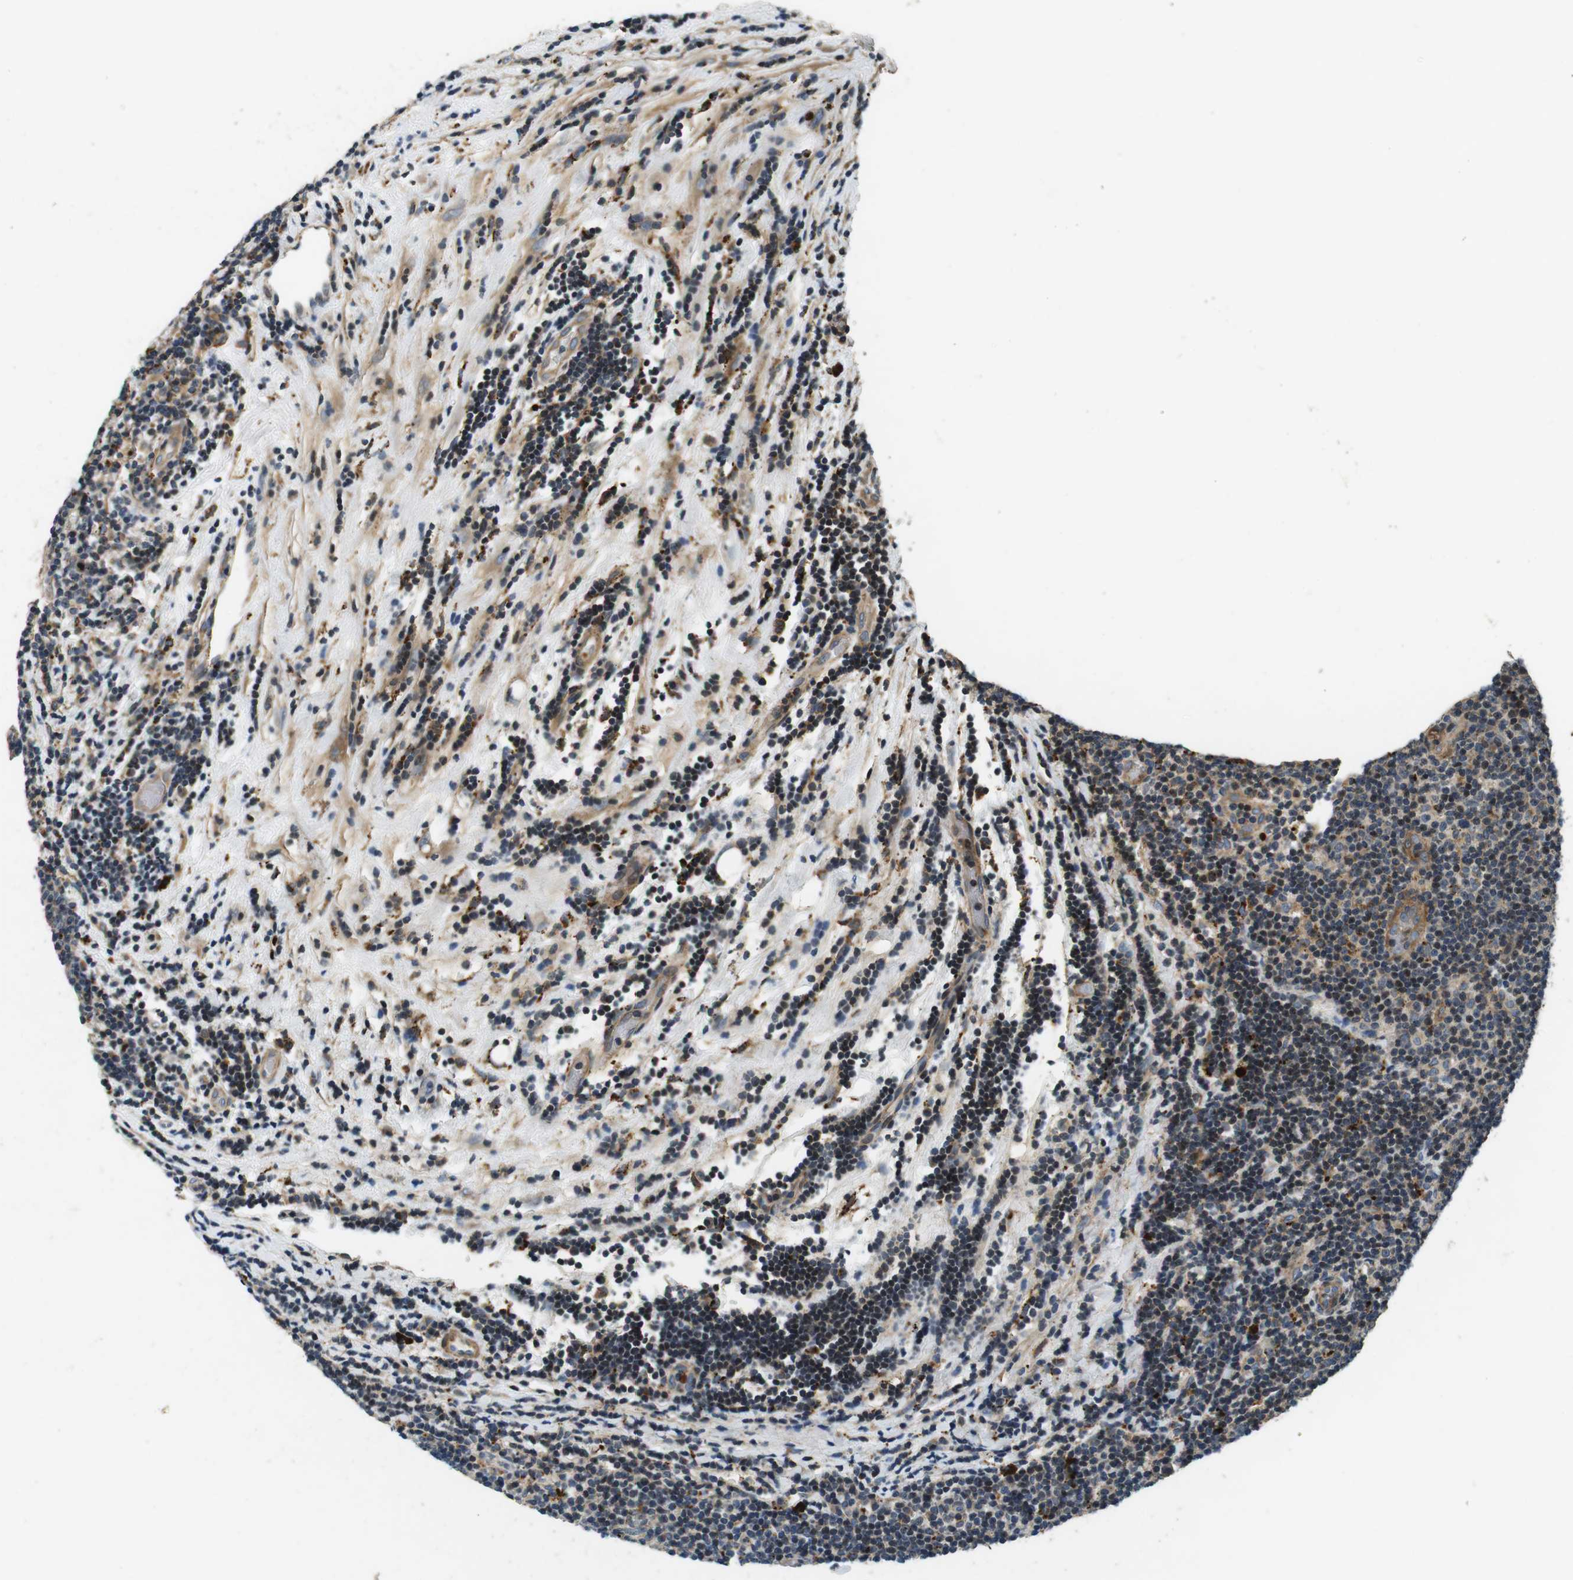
{"staining": {"intensity": "moderate", "quantity": "<25%", "location": "cytoplasmic/membranous,nuclear"}, "tissue": "lymphoma", "cell_type": "Tumor cells", "image_type": "cancer", "snomed": [{"axis": "morphology", "description": "Malignant lymphoma, non-Hodgkin's type, Low grade"}, {"axis": "topography", "description": "Lymph node"}], "caption": "Lymphoma stained with immunohistochemistry (IHC) exhibits moderate cytoplasmic/membranous and nuclear staining in about <25% of tumor cells.", "gene": "TXNRD1", "patient": {"sex": "male", "age": 83}}